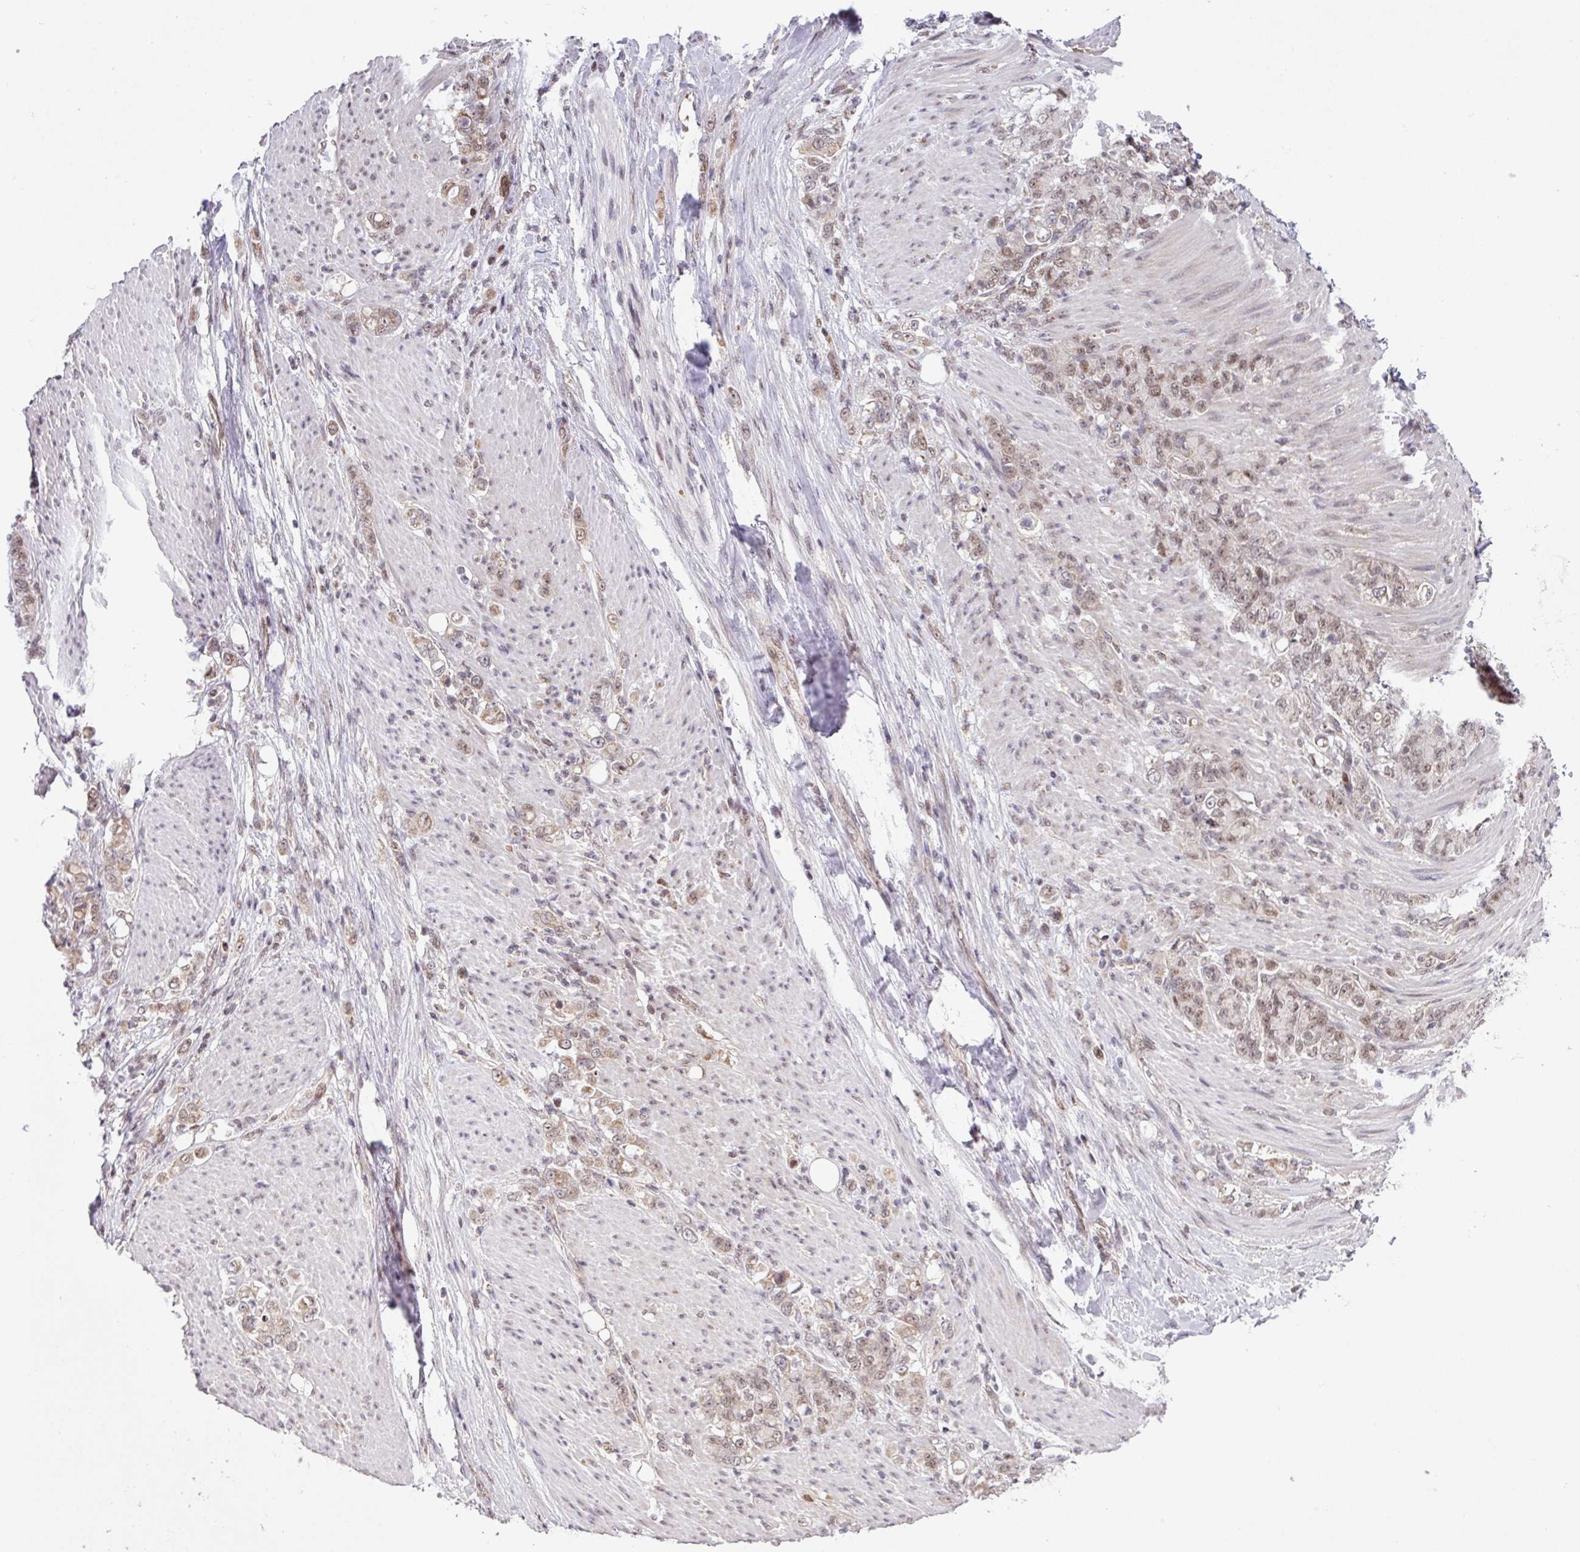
{"staining": {"intensity": "weak", "quantity": "25%-75%", "location": "cytoplasmic/membranous,nuclear"}, "tissue": "stomach cancer", "cell_type": "Tumor cells", "image_type": "cancer", "snomed": [{"axis": "morphology", "description": "Adenocarcinoma, NOS"}, {"axis": "topography", "description": "Stomach"}], "caption": "Immunohistochemistry (IHC) (DAB) staining of human stomach cancer (adenocarcinoma) shows weak cytoplasmic/membranous and nuclear protein staining in about 25%-75% of tumor cells. The staining was performed using DAB (3,3'-diaminobenzidine) to visualize the protein expression in brown, while the nuclei were stained in blue with hematoxylin (Magnification: 20x).", "gene": "PLK1", "patient": {"sex": "female", "age": 79}}